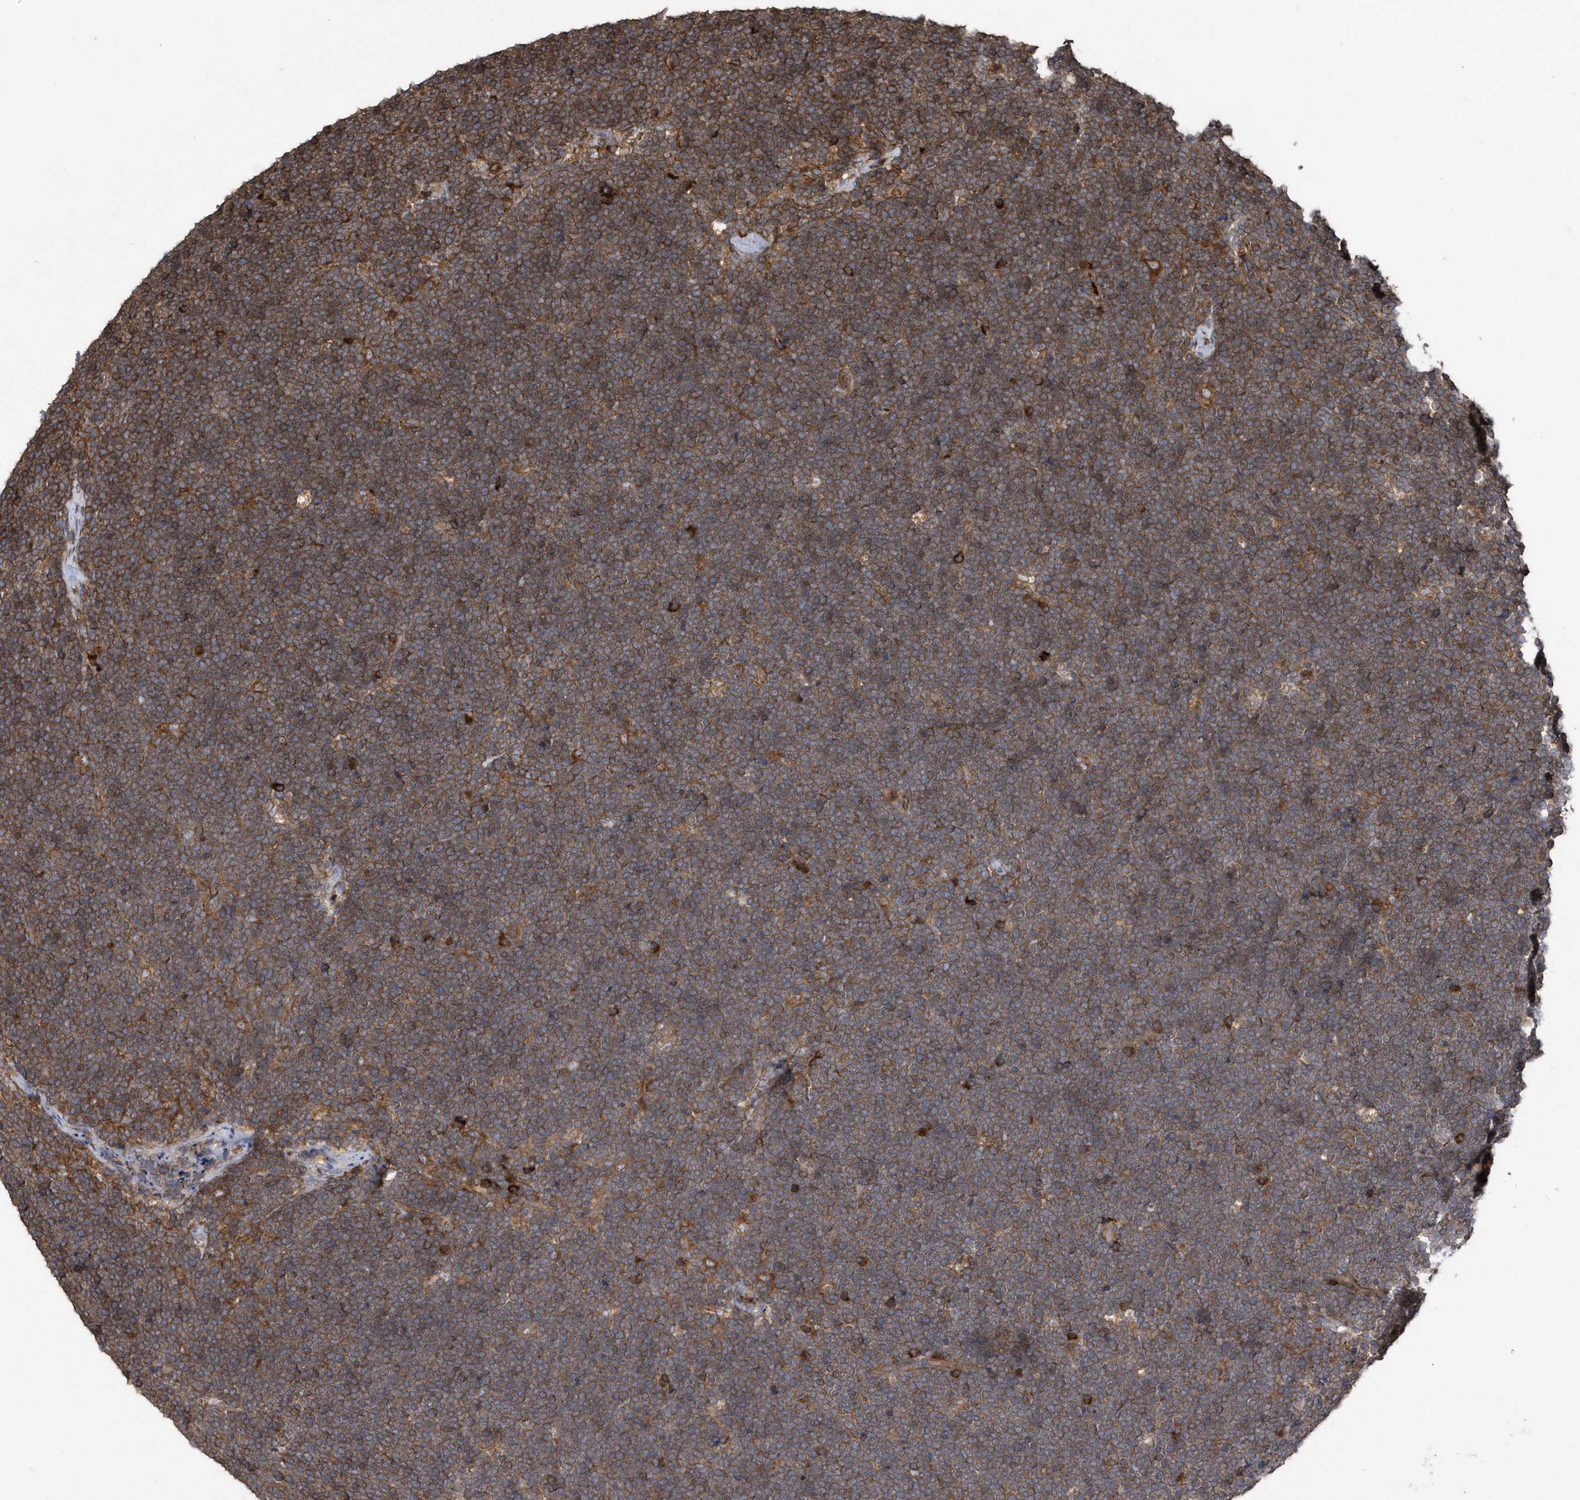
{"staining": {"intensity": "moderate", "quantity": ">75%", "location": "cytoplasmic/membranous"}, "tissue": "lymphoma", "cell_type": "Tumor cells", "image_type": "cancer", "snomed": [{"axis": "morphology", "description": "Malignant lymphoma, non-Hodgkin's type, High grade"}, {"axis": "topography", "description": "Lymph node"}], "caption": "A histopathology image of malignant lymphoma, non-Hodgkin's type (high-grade) stained for a protein exhibits moderate cytoplasmic/membranous brown staining in tumor cells.", "gene": "WASHC5", "patient": {"sex": "male", "age": 13}}